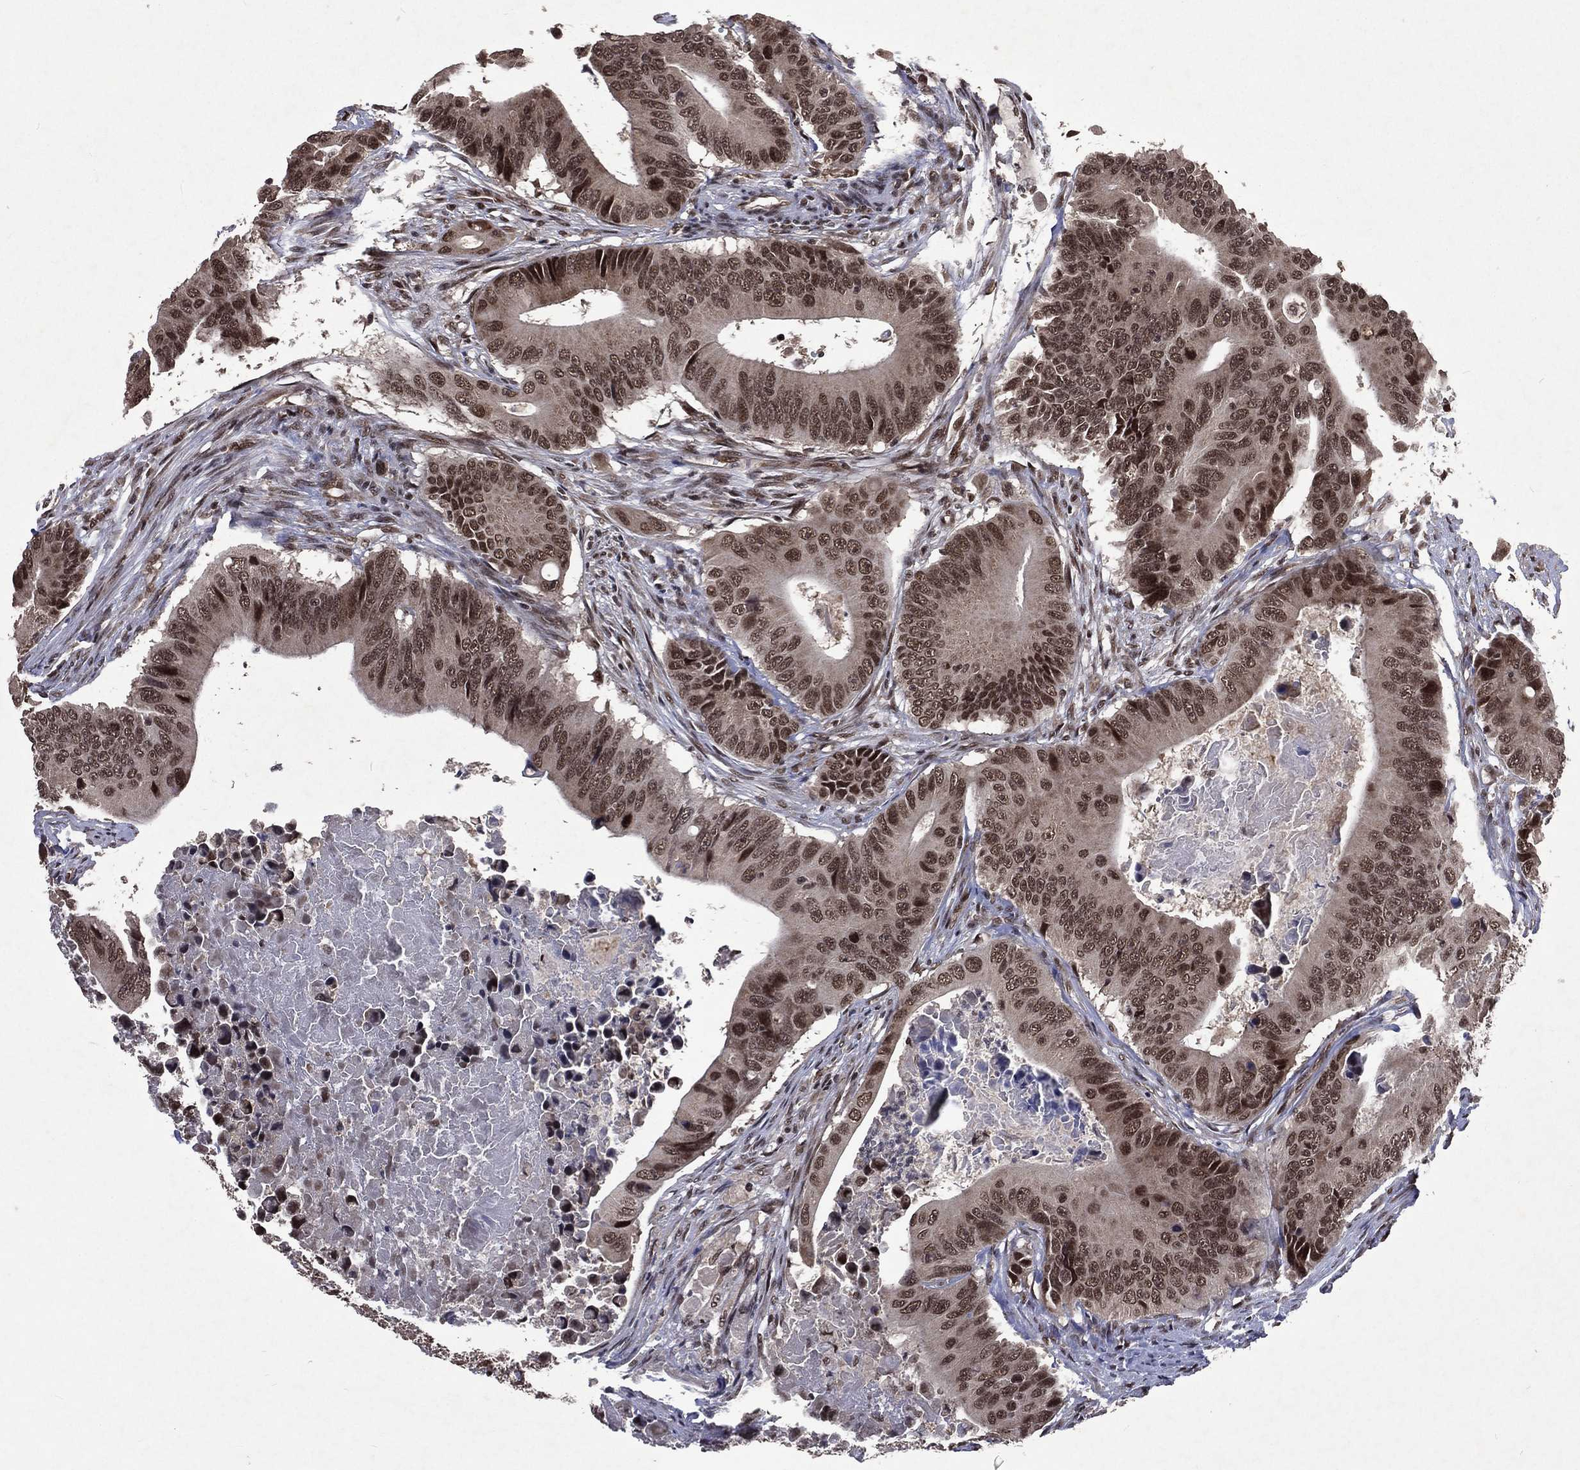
{"staining": {"intensity": "moderate", "quantity": "25%-75%", "location": "nuclear"}, "tissue": "colorectal cancer", "cell_type": "Tumor cells", "image_type": "cancer", "snomed": [{"axis": "morphology", "description": "Adenocarcinoma, NOS"}, {"axis": "topography", "description": "Colon"}], "caption": "This image displays colorectal adenocarcinoma stained with immunohistochemistry to label a protein in brown. The nuclear of tumor cells show moderate positivity for the protein. Nuclei are counter-stained blue.", "gene": "DMAP1", "patient": {"sex": "female", "age": 90}}